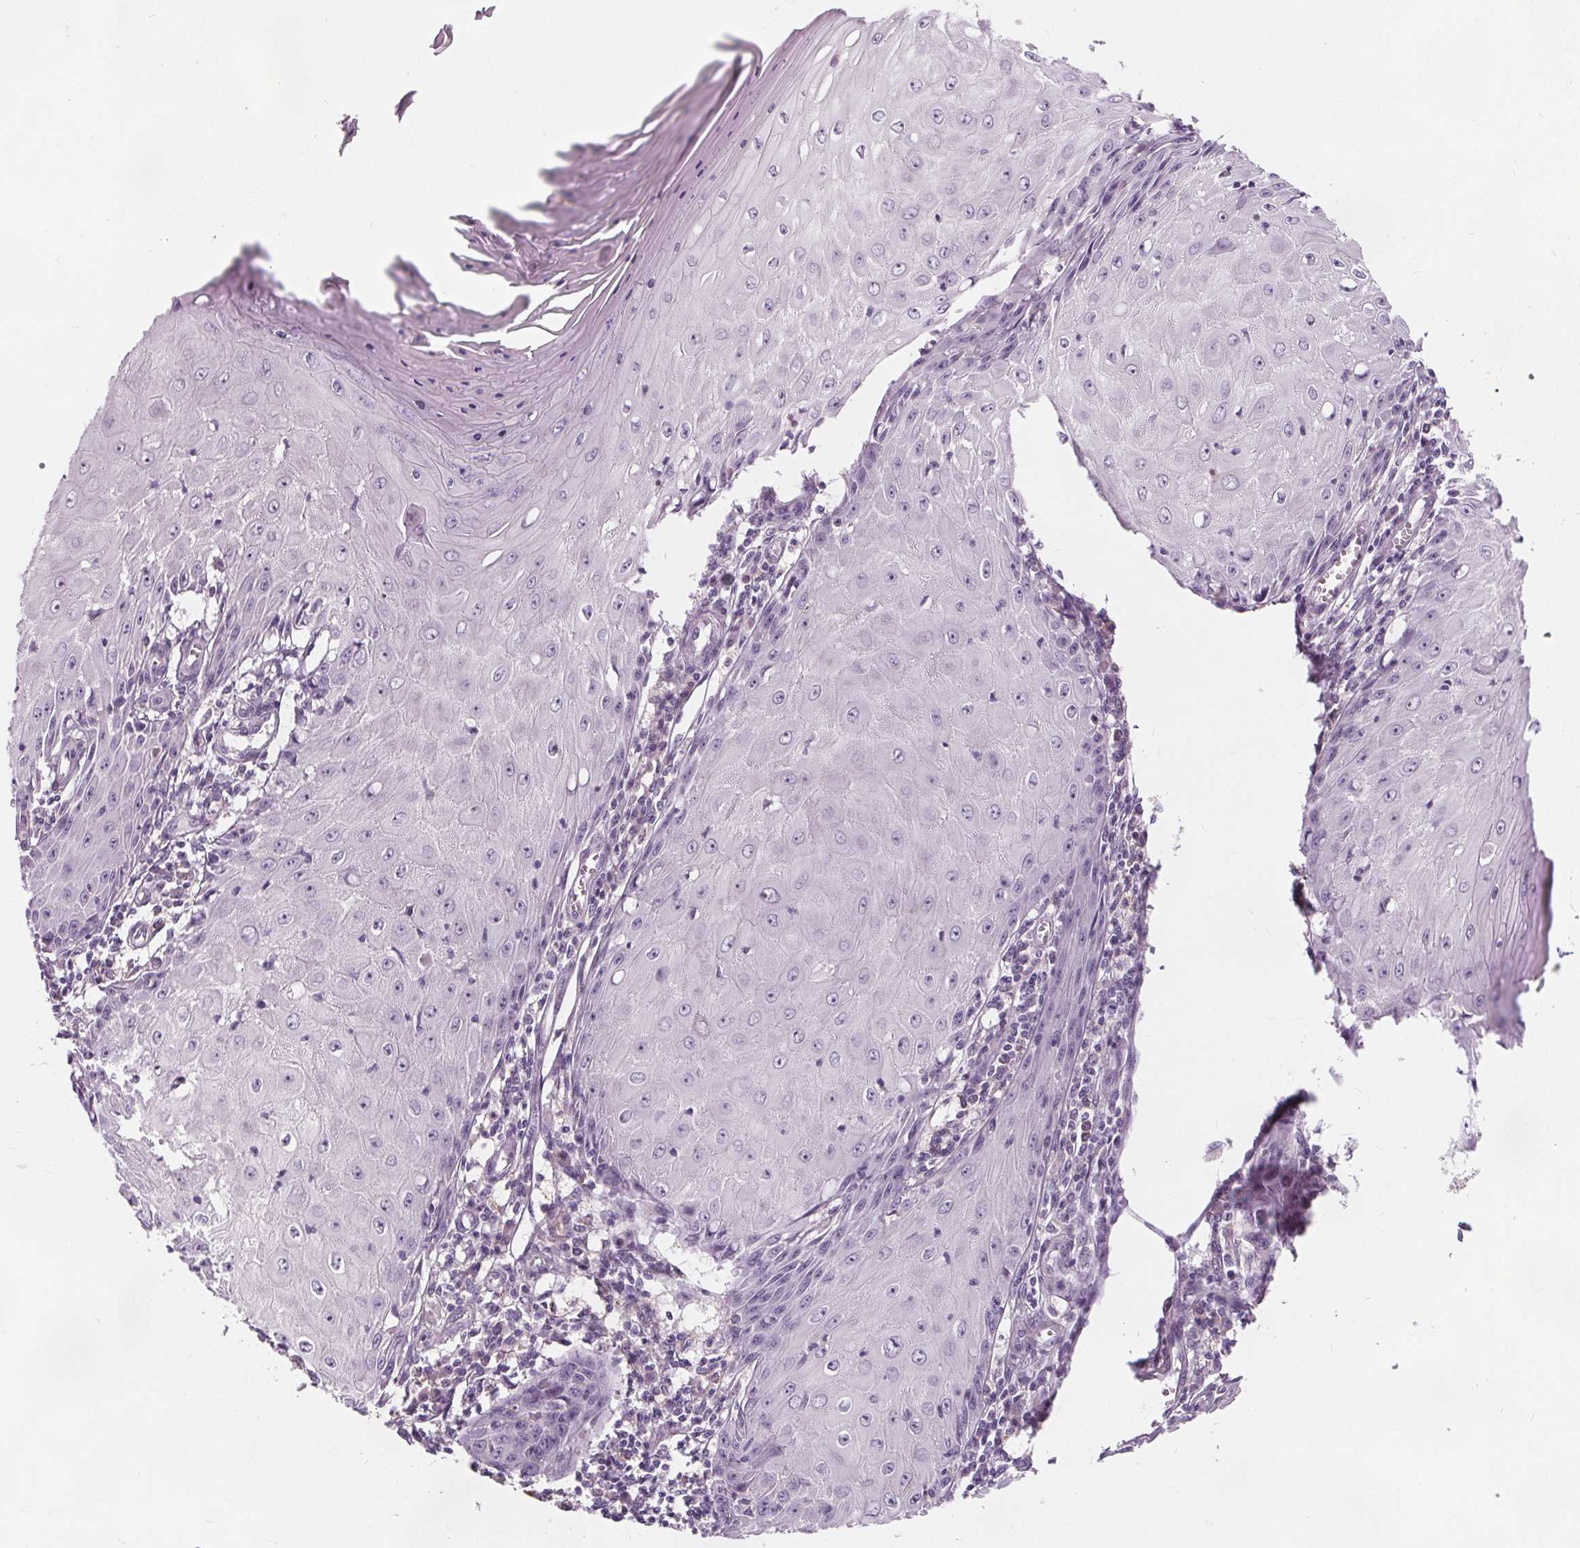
{"staining": {"intensity": "negative", "quantity": "none", "location": "none"}, "tissue": "skin cancer", "cell_type": "Tumor cells", "image_type": "cancer", "snomed": [{"axis": "morphology", "description": "Squamous cell carcinoma, NOS"}, {"axis": "topography", "description": "Skin"}], "caption": "Tumor cells show no significant protein positivity in skin cancer (squamous cell carcinoma). (Stains: DAB (3,3'-diaminobenzidine) IHC with hematoxylin counter stain, Microscopy: brightfield microscopy at high magnification).", "gene": "HAAO", "patient": {"sex": "female", "age": 73}}